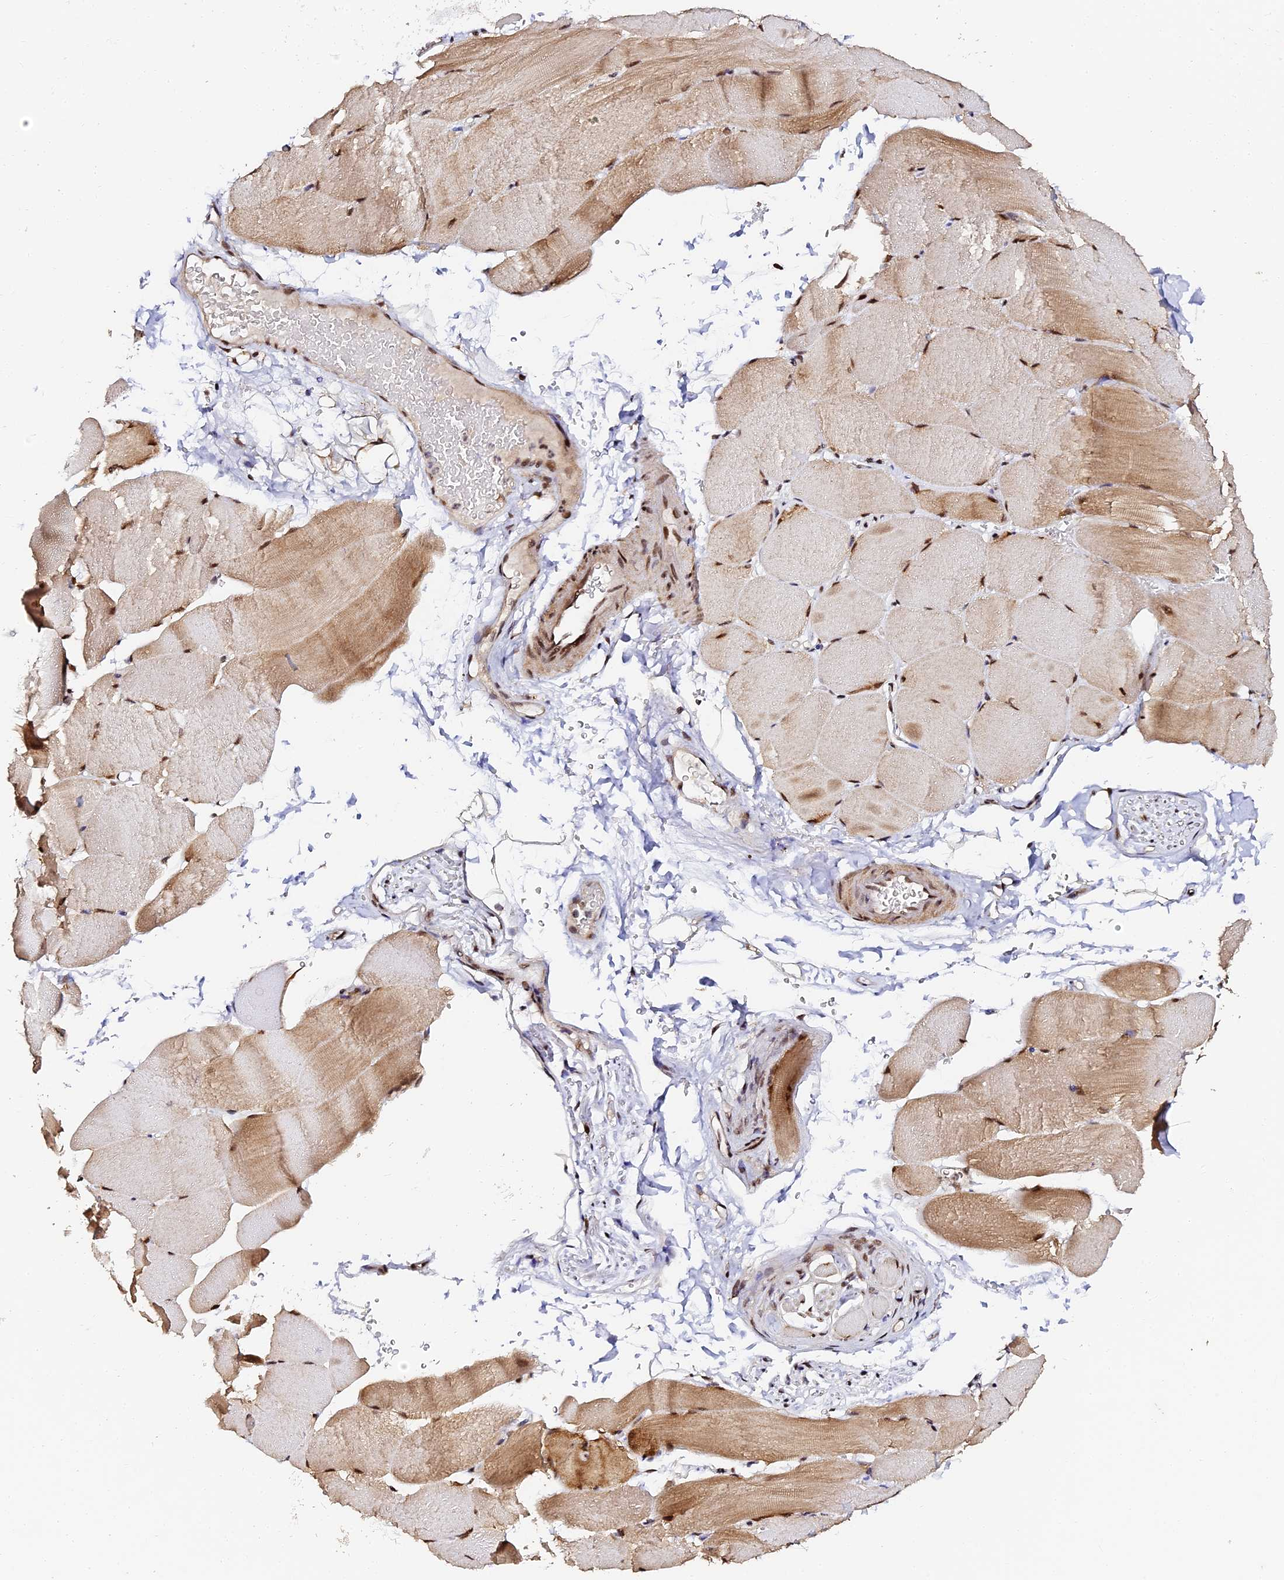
{"staining": {"intensity": "moderate", "quantity": "25%-75%", "location": "cytoplasmic/membranous,nuclear"}, "tissue": "skeletal muscle", "cell_type": "Myocytes", "image_type": "normal", "snomed": [{"axis": "morphology", "description": "Normal tissue, NOS"}, {"axis": "topography", "description": "Skeletal muscle"}, {"axis": "topography", "description": "Parathyroid gland"}], "caption": "This image reveals immunohistochemistry staining of benign human skeletal muscle, with medium moderate cytoplasmic/membranous,nuclear expression in about 25%-75% of myocytes.", "gene": "MCRS1", "patient": {"sex": "female", "age": 37}}